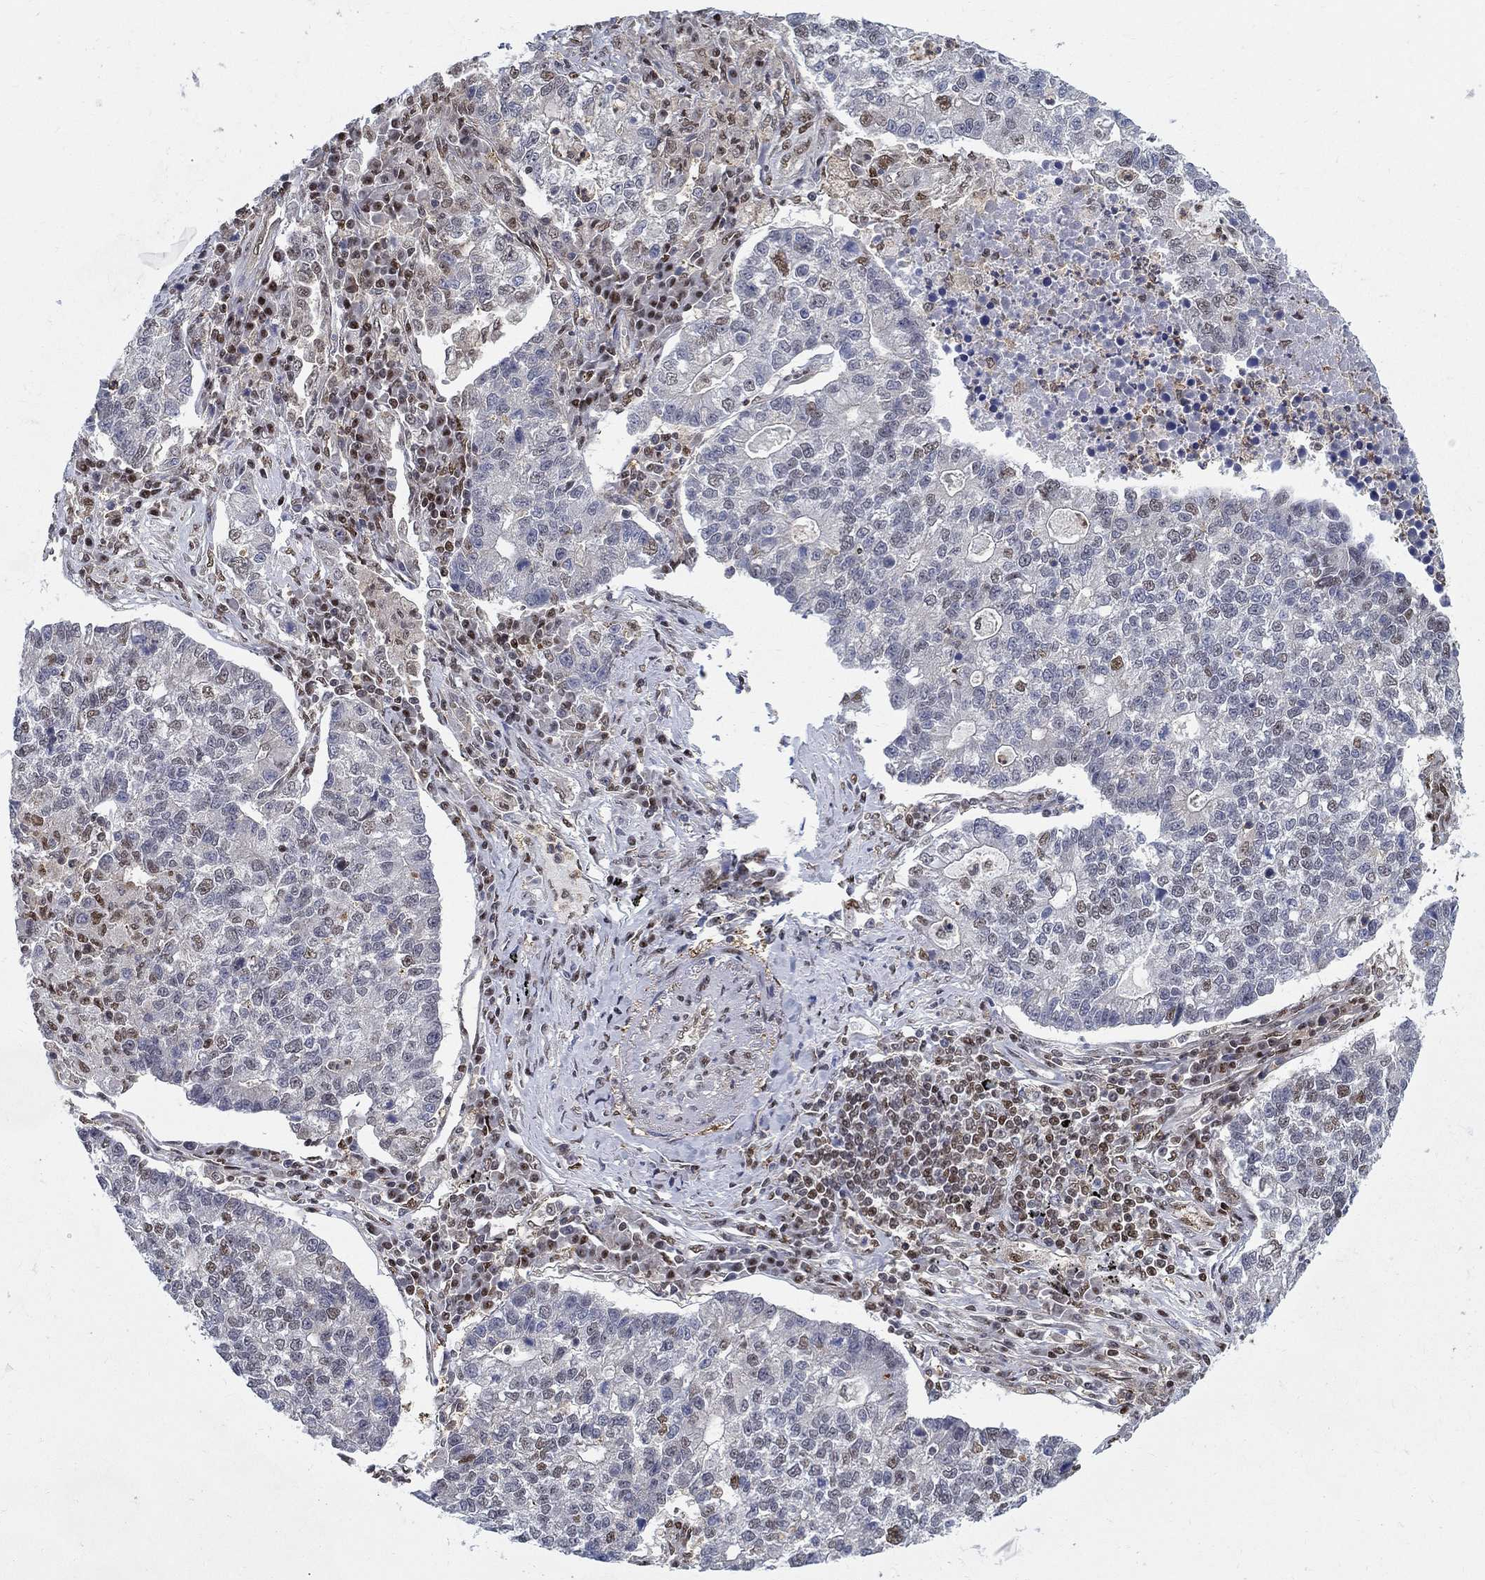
{"staining": {"intensity": "moderate", "quantity": "<25%", "location": "nuclear"}, "tissue": "lung cancer", "cell_type": "Tumor cells", "image_type": "cancer", "snomed": [{"axis": "morphology", "description": "Adenocarcinoma, NOS"}, {"axis": "topography", "description": "Lung"}], "caption": "Lung cancer stained for a protein exhibits moderate nuclear positivity in tumor cells.", "gene": "ZNF594", "patient": {"sex": "male", "age": 57}}